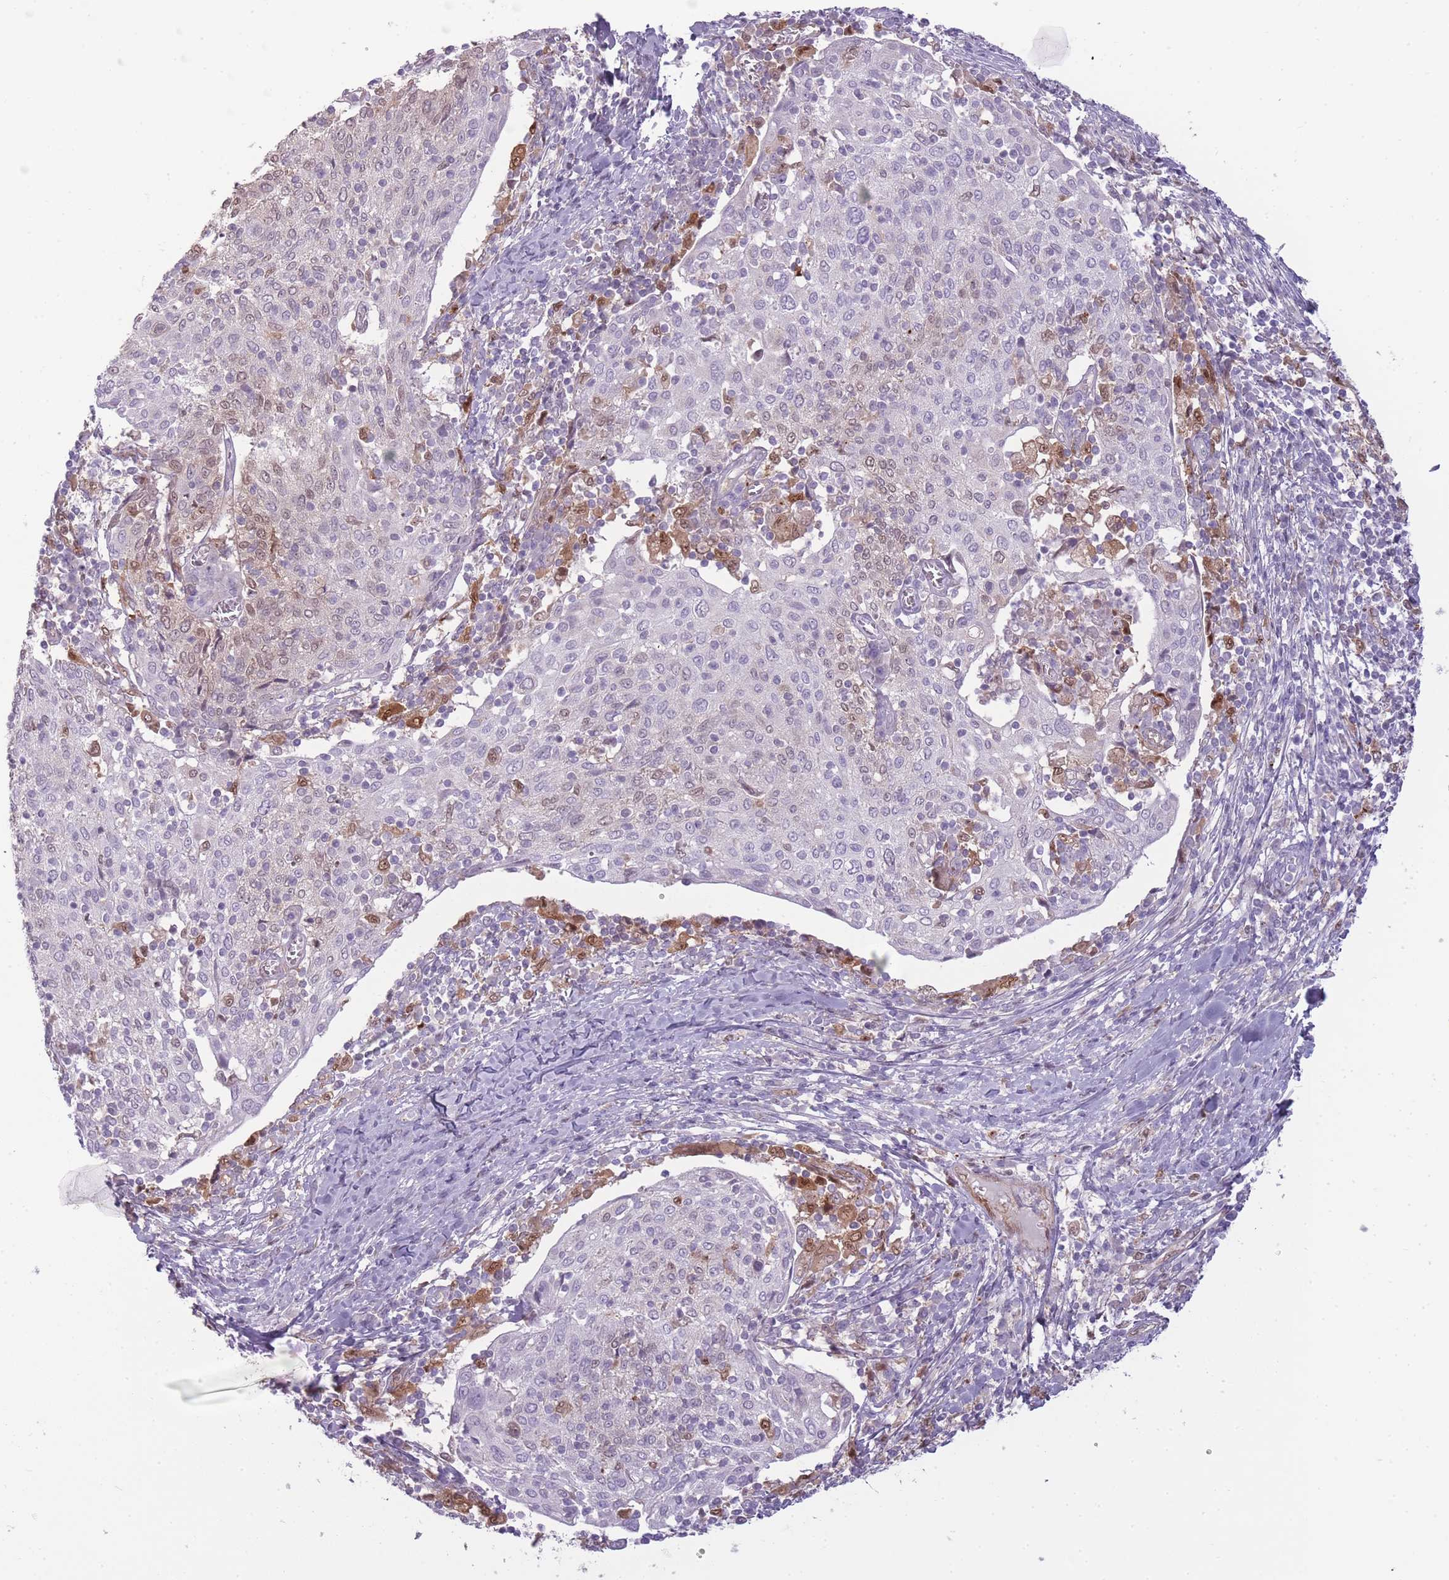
{"staining": {"intensity": "weak", "quantity": "<25%", "location": "cytoplasmic/membranous,nuclear"}, "tissue": "cervical cancer", "cell_type": "Tumor cells", "image_type": "cancer", "snomed": [{"axis": "morphology", "description": "Squamous cell carcinoma, NOS"}, {"axis": "topography", "description": "Cervix"}], "caption": "Immunohistochemistry micrograph of neoplastic tissue: human cervical cancer stained with DAB shows no significant protein expression in tumor cells.", "gene": "LGALS9", "patient": {"sex": "female", "age": 52}}